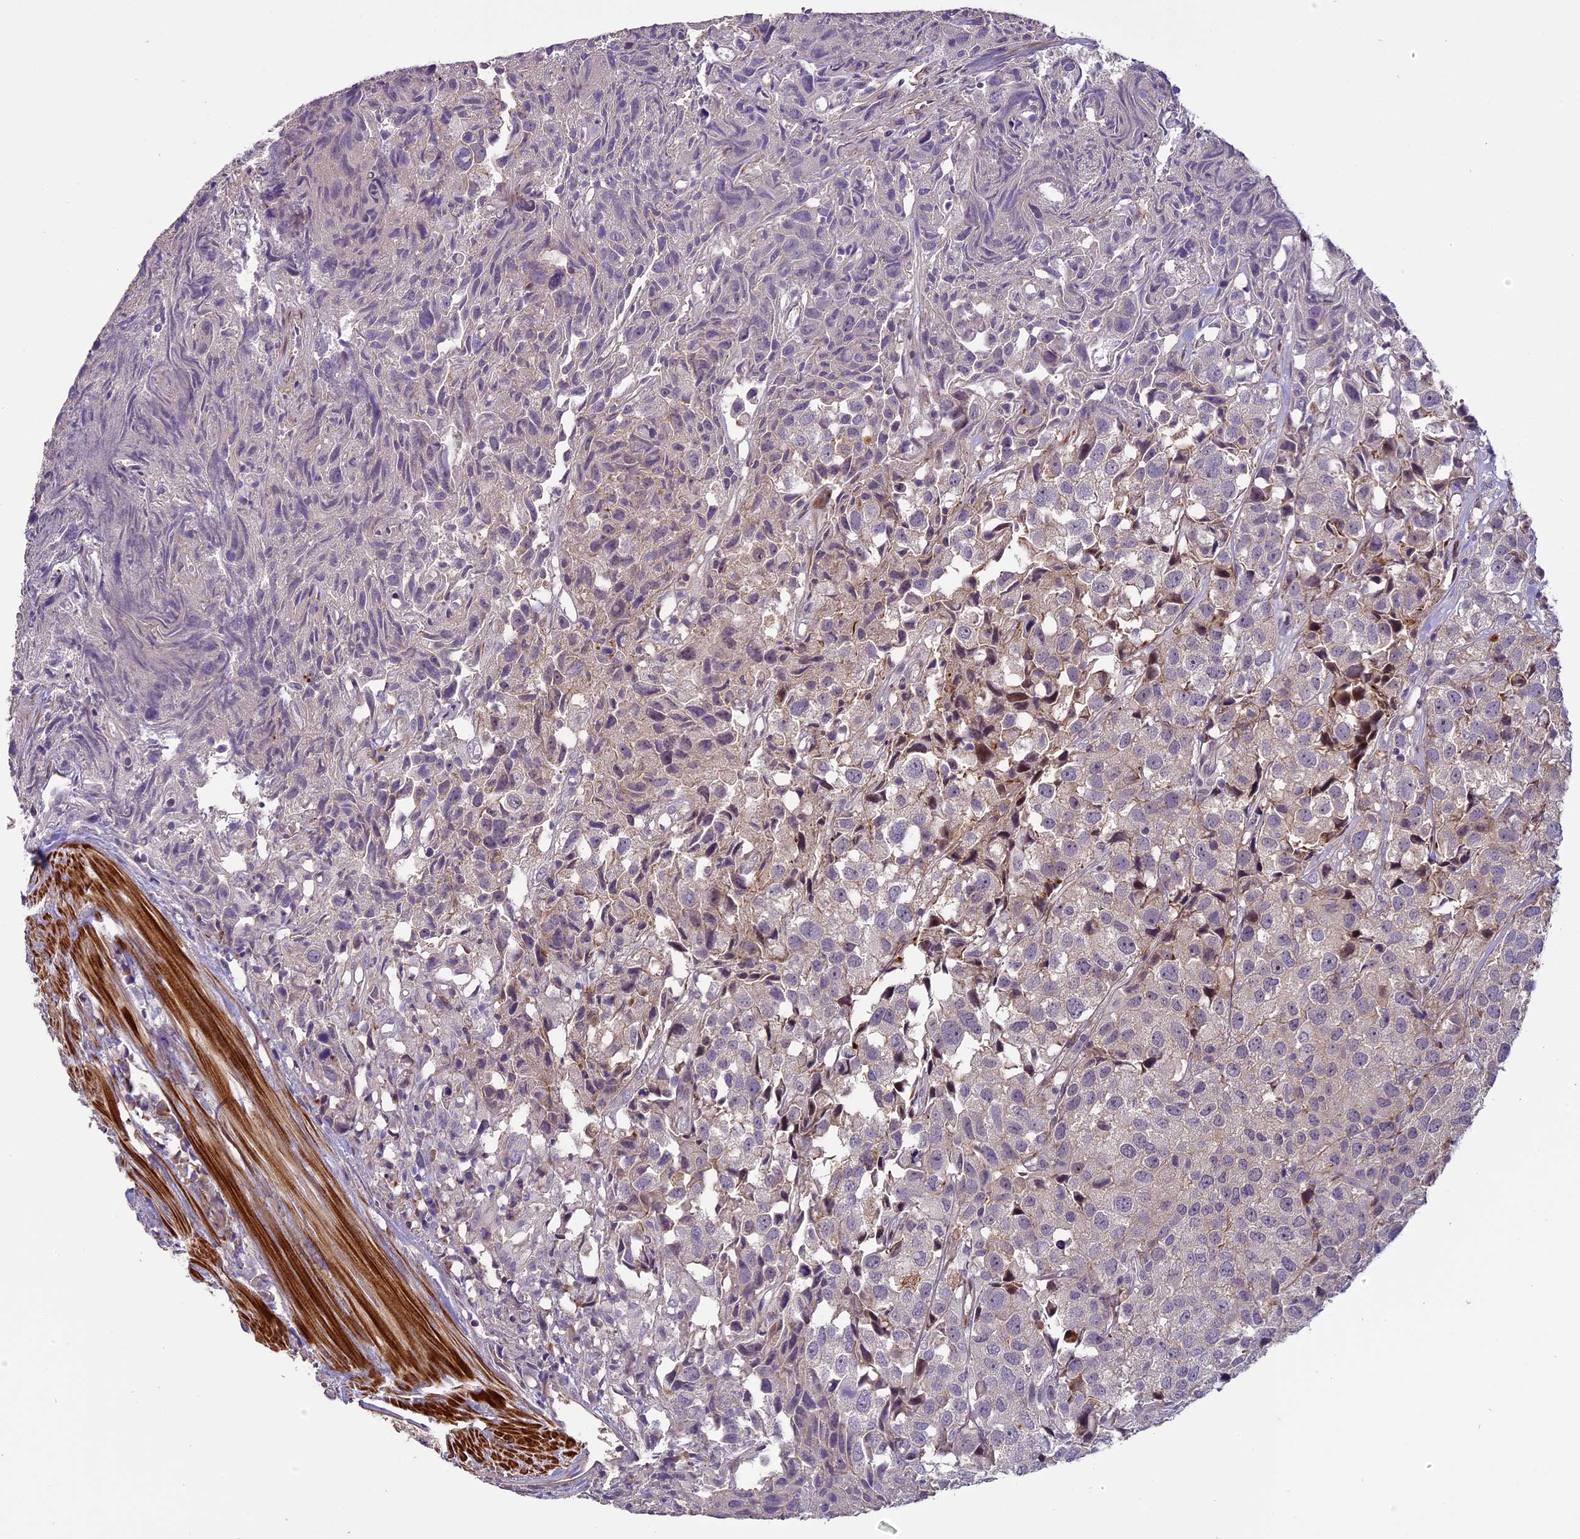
{"staining": {"intensity": "weak", "quantity": "<25%", "location": "cytoplasmic/membranous"}, "tissue": "urothelial cancer", "cell_type": "Tumor cells", "image_type": "cancer", "snomed": [{"axis": "morphology", "description": "Urothelial carcinoma, High grade"}, {"axis": "topography", "description": "Urinary bladder"}], "caption": "This image is of urothelial carcinoma (high-grade) stained with immunohistochemistry (IHC) to label a protein in brown with the nuclei are counter-stained blue. There is no expression in tumor cells. (Brightfield microscopy of DAB IHC at high magnification).", "gene": "ENHO", "patient": {"sex": "female", "age": 75}}